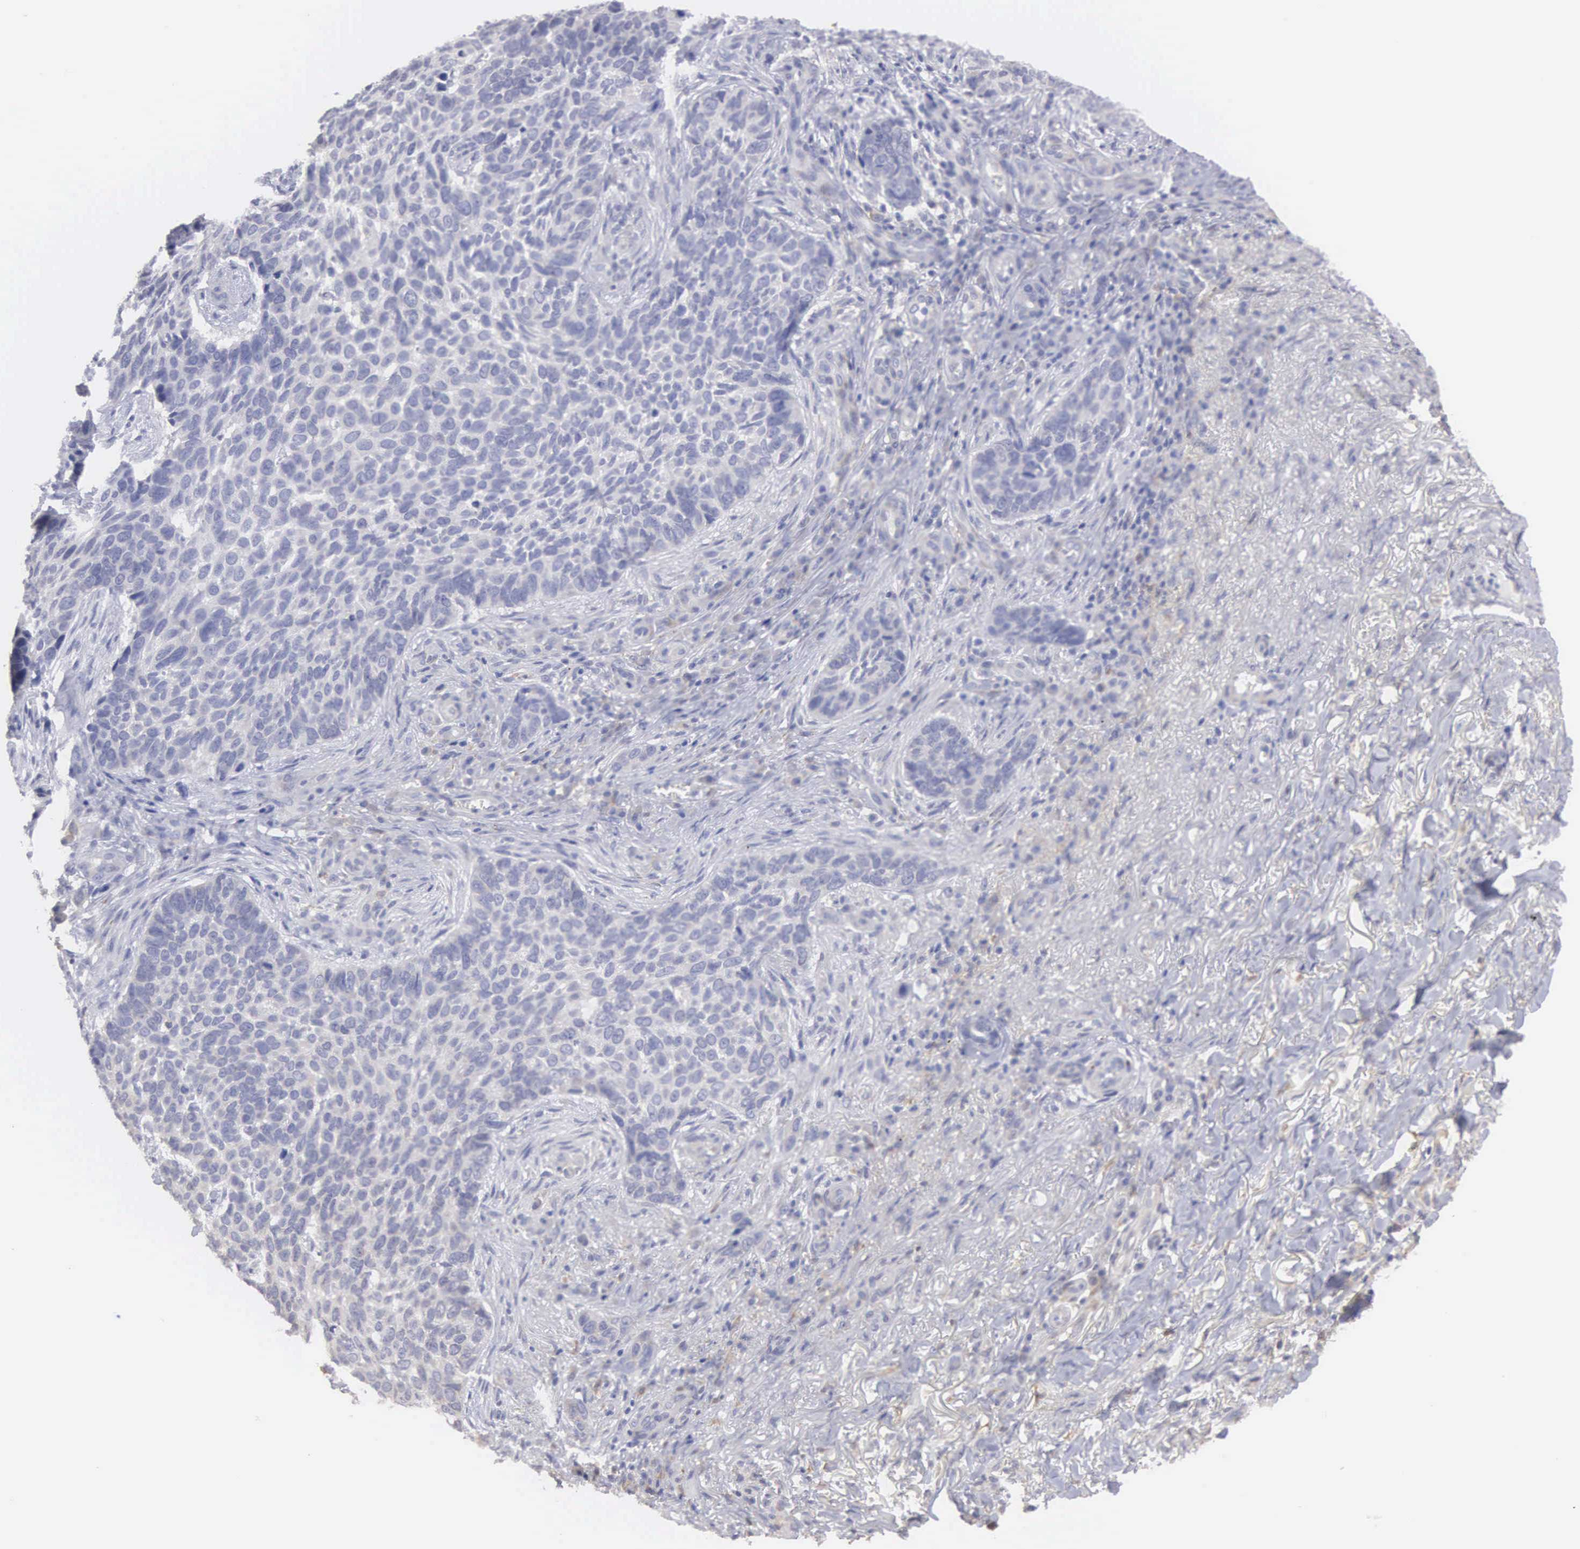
{"staining": {"intensity": "negative", "quantity": "none", "location": "none"}, "tissue": "skin cancer", "cell_type": "Tumor cells", "image_type": "cancer", "snomed": [{"axis": "morphology", "description": "Basal cell carcinoma"}, {"axis": "topography", "description": "Skin"}], "caption": "The image reveals no significant positivity in tumor cells of skin cancer.", "gene": "LIN52", "patient": {"sex": "male", "age": 81}}